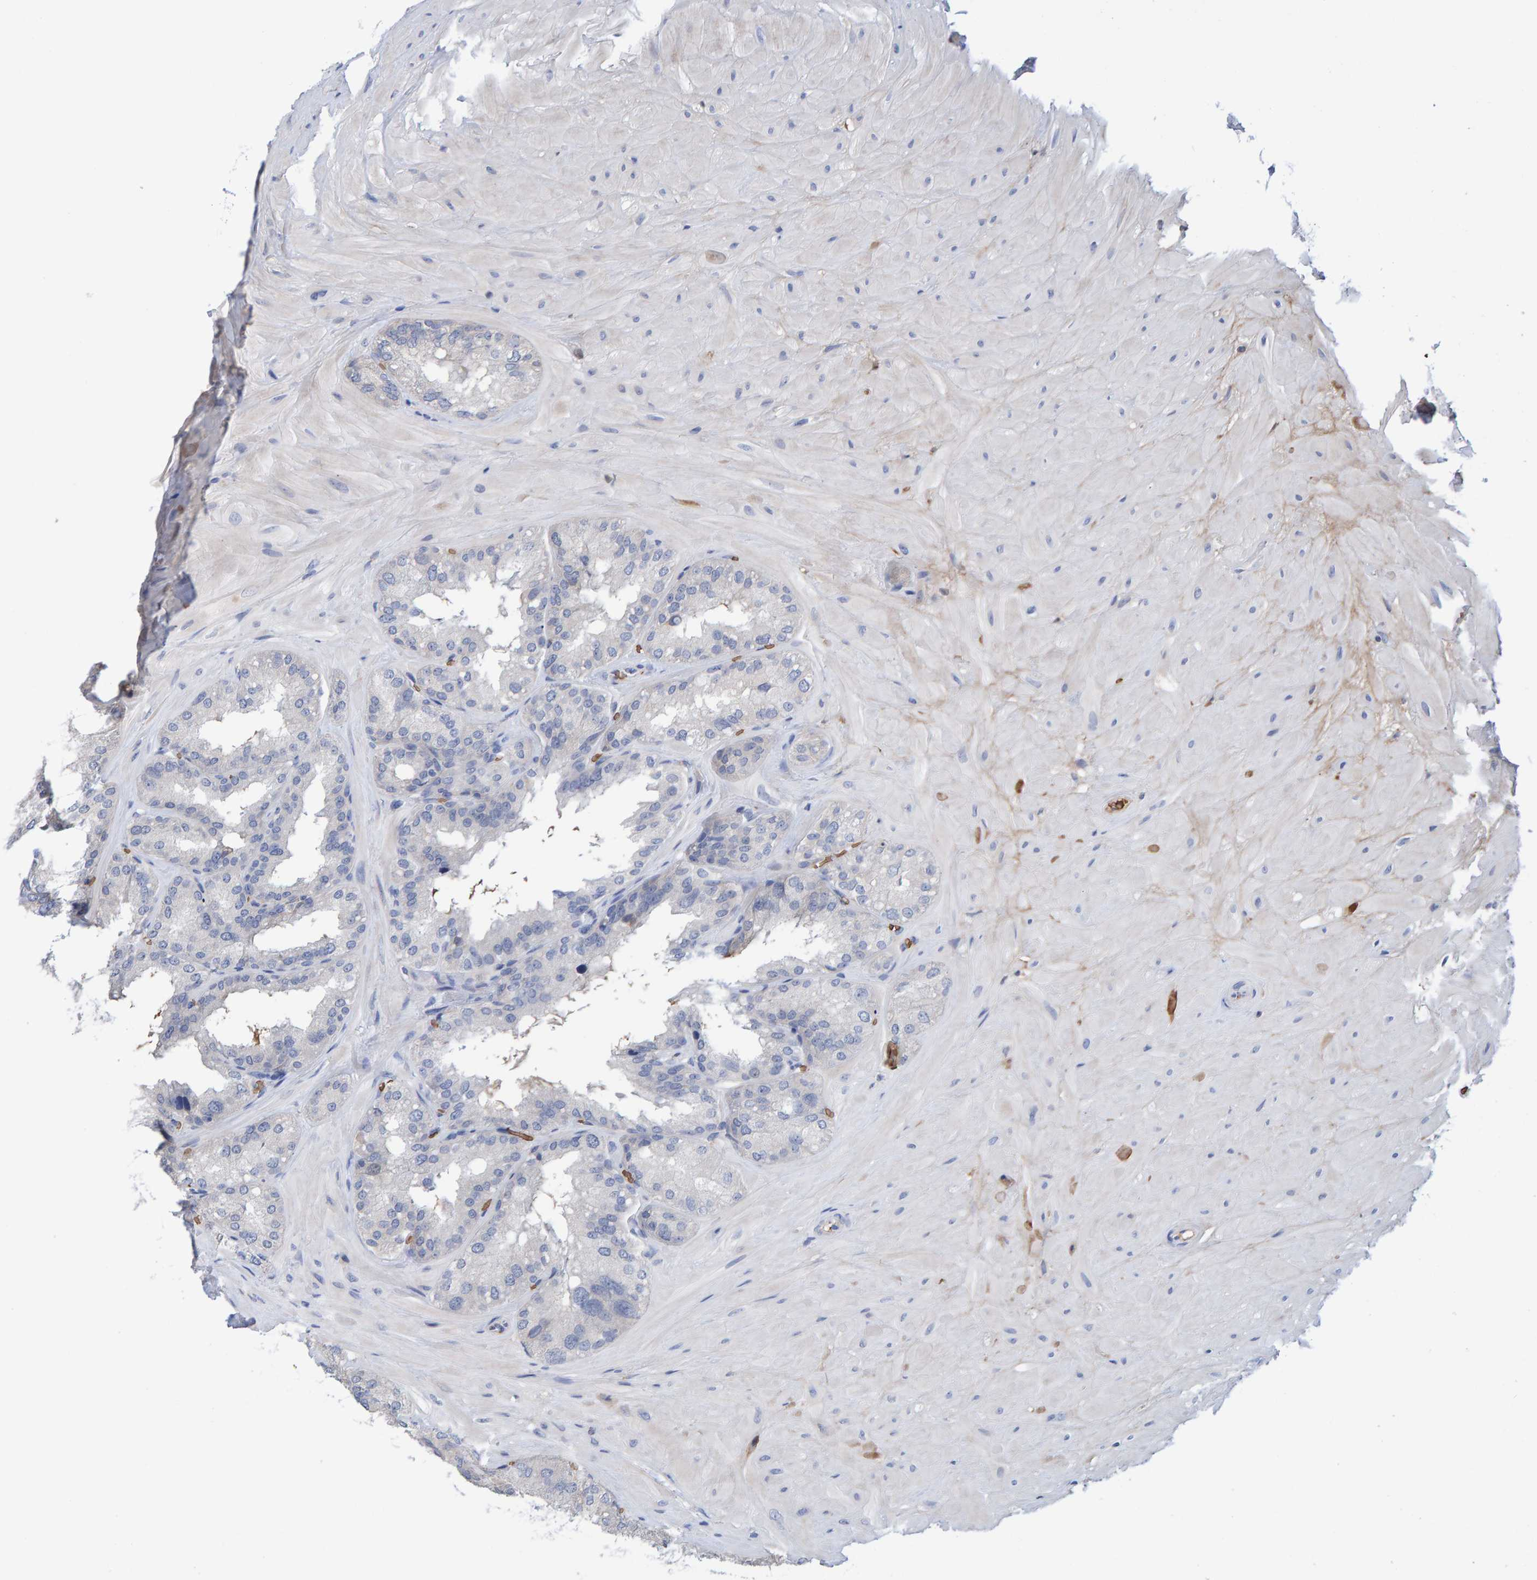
{"staining": {"intensity": "moderate", "quantity": "<25%", "location": "cytoplasmic/membranous"}, "tissue": "seminal vesicle", "cell_type": "Glandular cells", "image_type": "normal", "snomed": [{"axis": "morphology", "description": "Normal tissue, NOS"}, {"axis": "topography", "description": "Prostate"}, {"axis": "topography", "description": "Seminal veicle"}], "caption": "Protein expression analysis of benign human seminal vesicle reveals moderate cytoplasmic/membranous expression in about <25% of glandular cells. The protein is stained brown, and the nuclei are stained in blue (DAB (3,3'-diaminobenzidine) IHC with brightfield microscopy, high magnification).", "gene": "VPS9D1", "patient": {"sex": "male", "age": 51}}